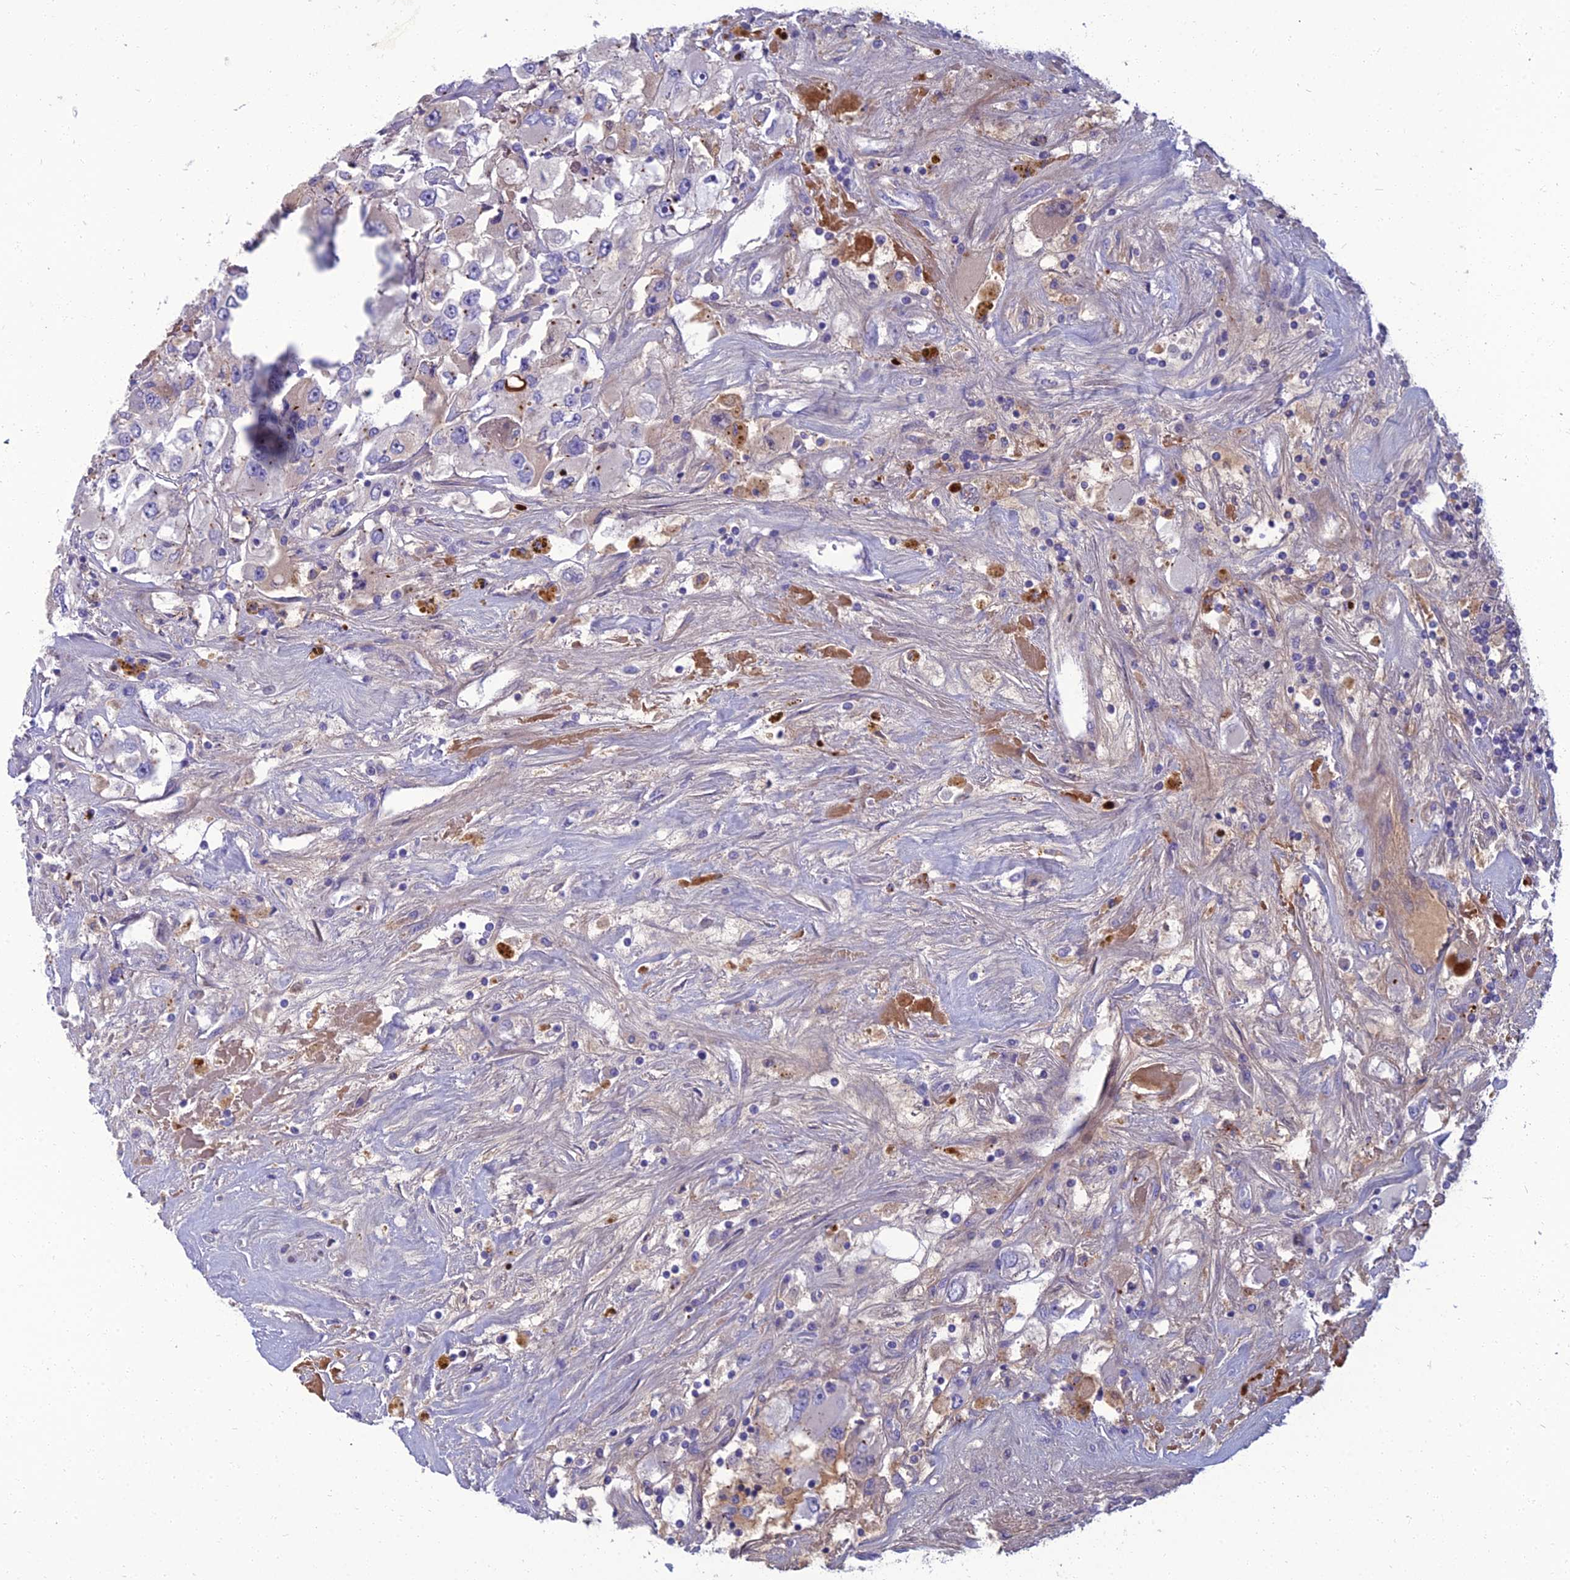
{"staining": {"intensity": "negative", "quantity": "none", "location": "none"}, "tissue": "renal cancer", "cell_type": "Tumor cells", "image_type": "cancer", "snomed": [{"axis": "morphology", "description": "Adenocarcinoma, NOS"}, {"axis": "topography", "description": "Kidney"}], "caption": "This is an immunohistochemistry (IHC) micrograph of human renal adenocarcinoma. There is no expression in tumor cells.", "gene": "SPTLC3", "patient": {"sex": "female", "age": 52}}